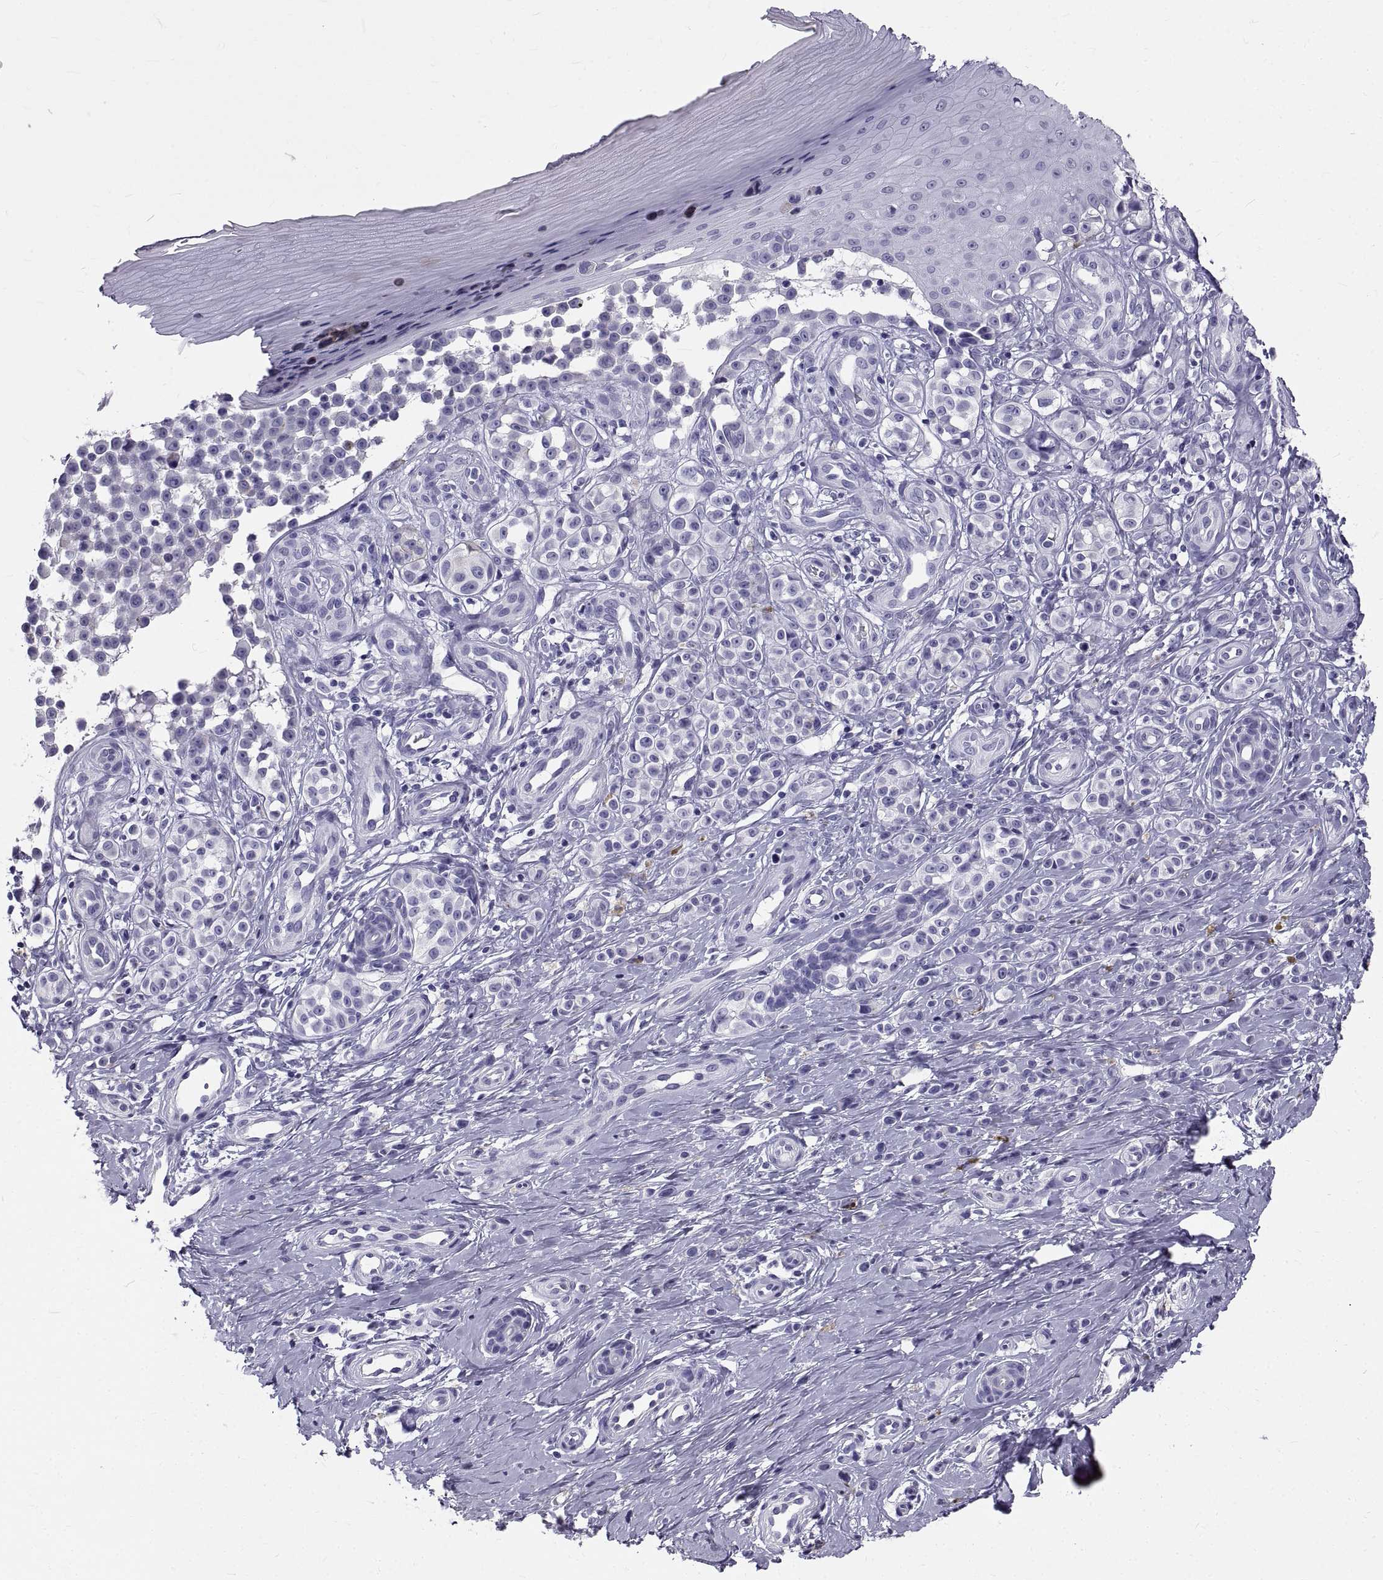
{"staining": {"intensity": "negative", "quantity": "none", "location": "none"}, "tissue": "melanoma", "cell_type": "Tumor cells", "image_type": "cancer", "snomed": [{"axis": "morphology", "description": "Malignant melanoma, NOS"}, {"axis": "topography", "description": "Skin"}], "caption": "Protein analysis of melanoma demonstrates no significant expression in tumor cells.", "gene": "GNG12", "patient": {"sex": "female", "age": 76}}